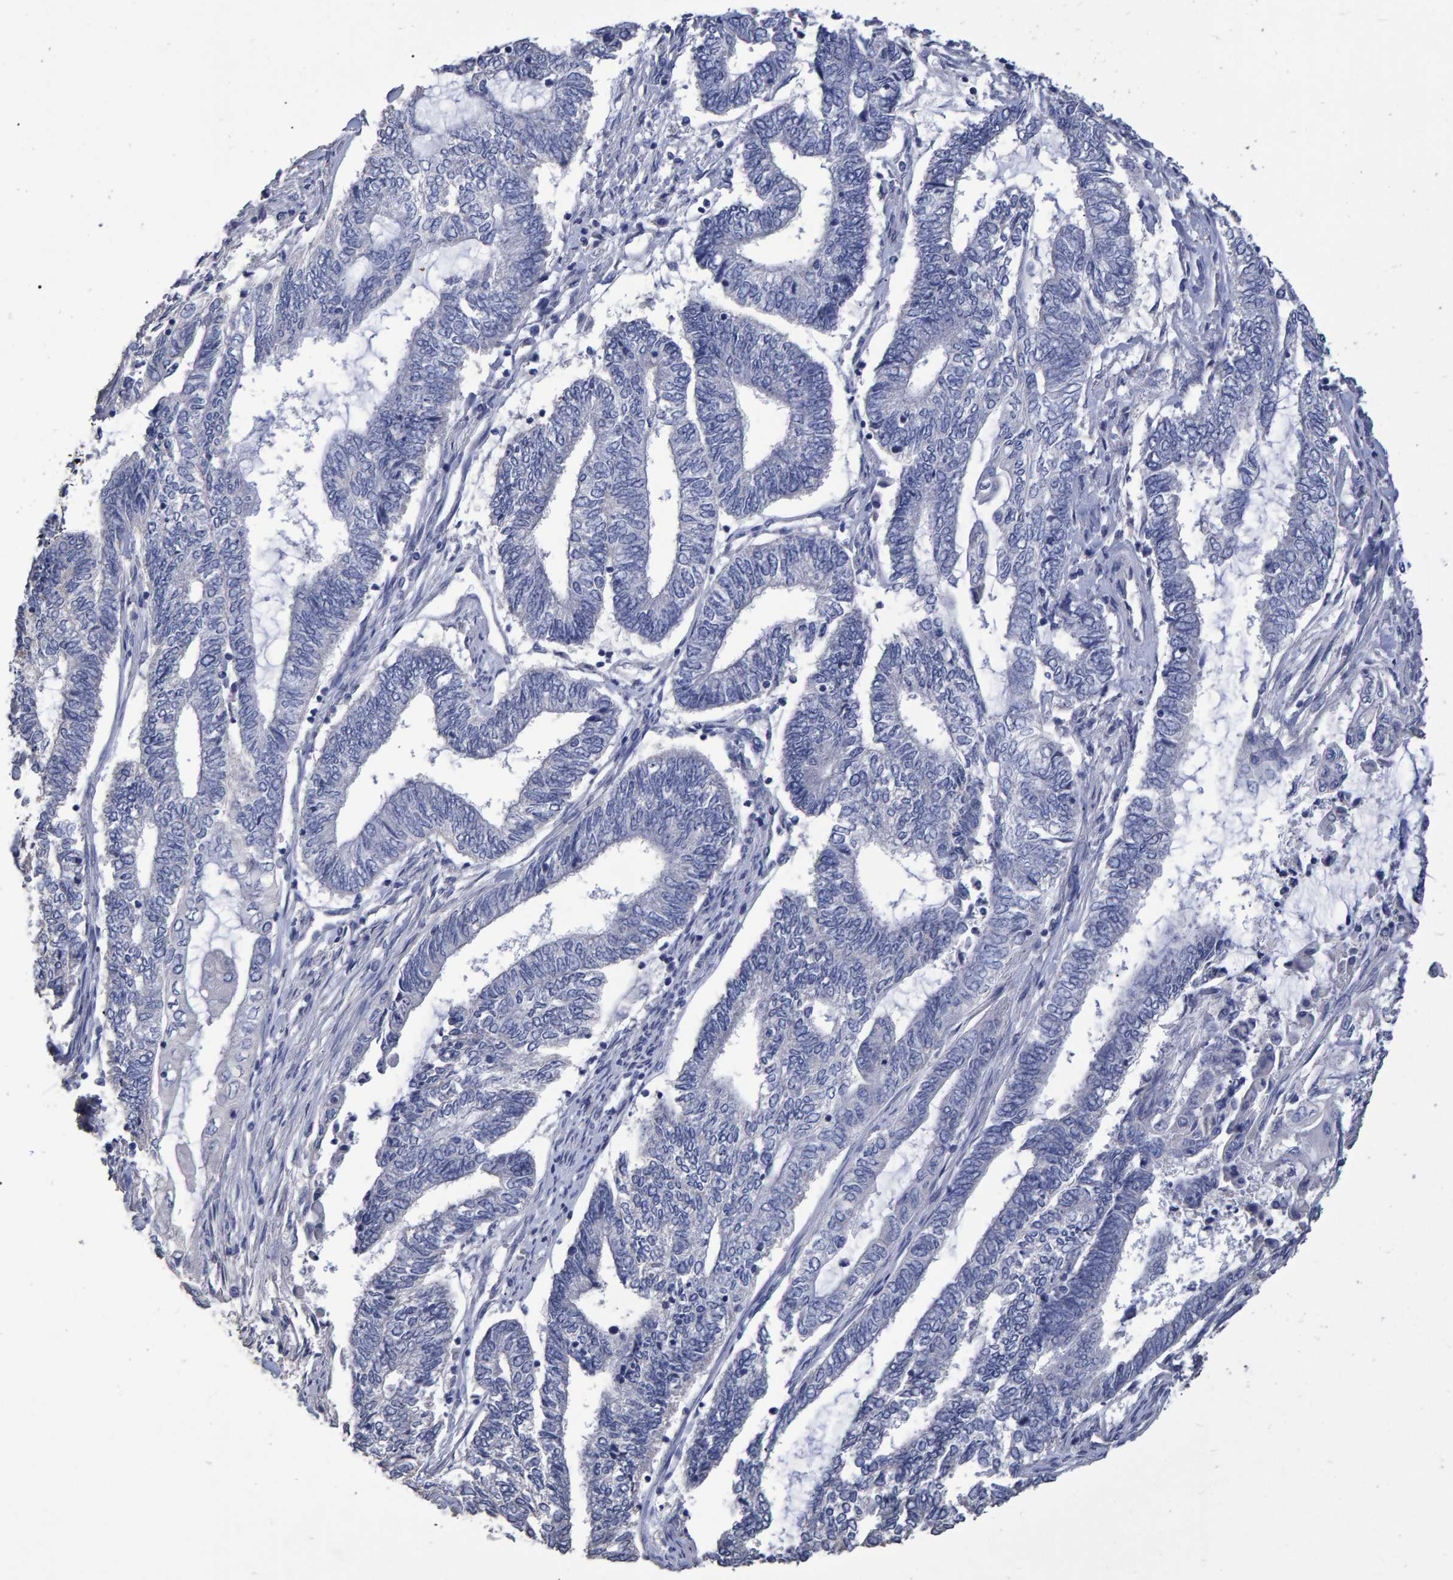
{"staining": {"intensity": "negative", "quantity": "none", "location": "none"}, "tissue": "endometrial cancer", "cell_type": "Tumor cells", "image_type": "cancer", "snomed": [{"axis": "morphology", "description": "Adenocarcinoma, NOS"}, {"axis": "topography", "description": "Uterus"}, {"axis": "topography", "description": "Endometrium"}], "caption": "The IHC photomicrograph has no significant expression in tumor cells of adenocarcinoma (endometrial) tissue. (DAB IHC, high magnification).", "gene": "HEMGN", "patient": {"sex": "female", "age": 70}}